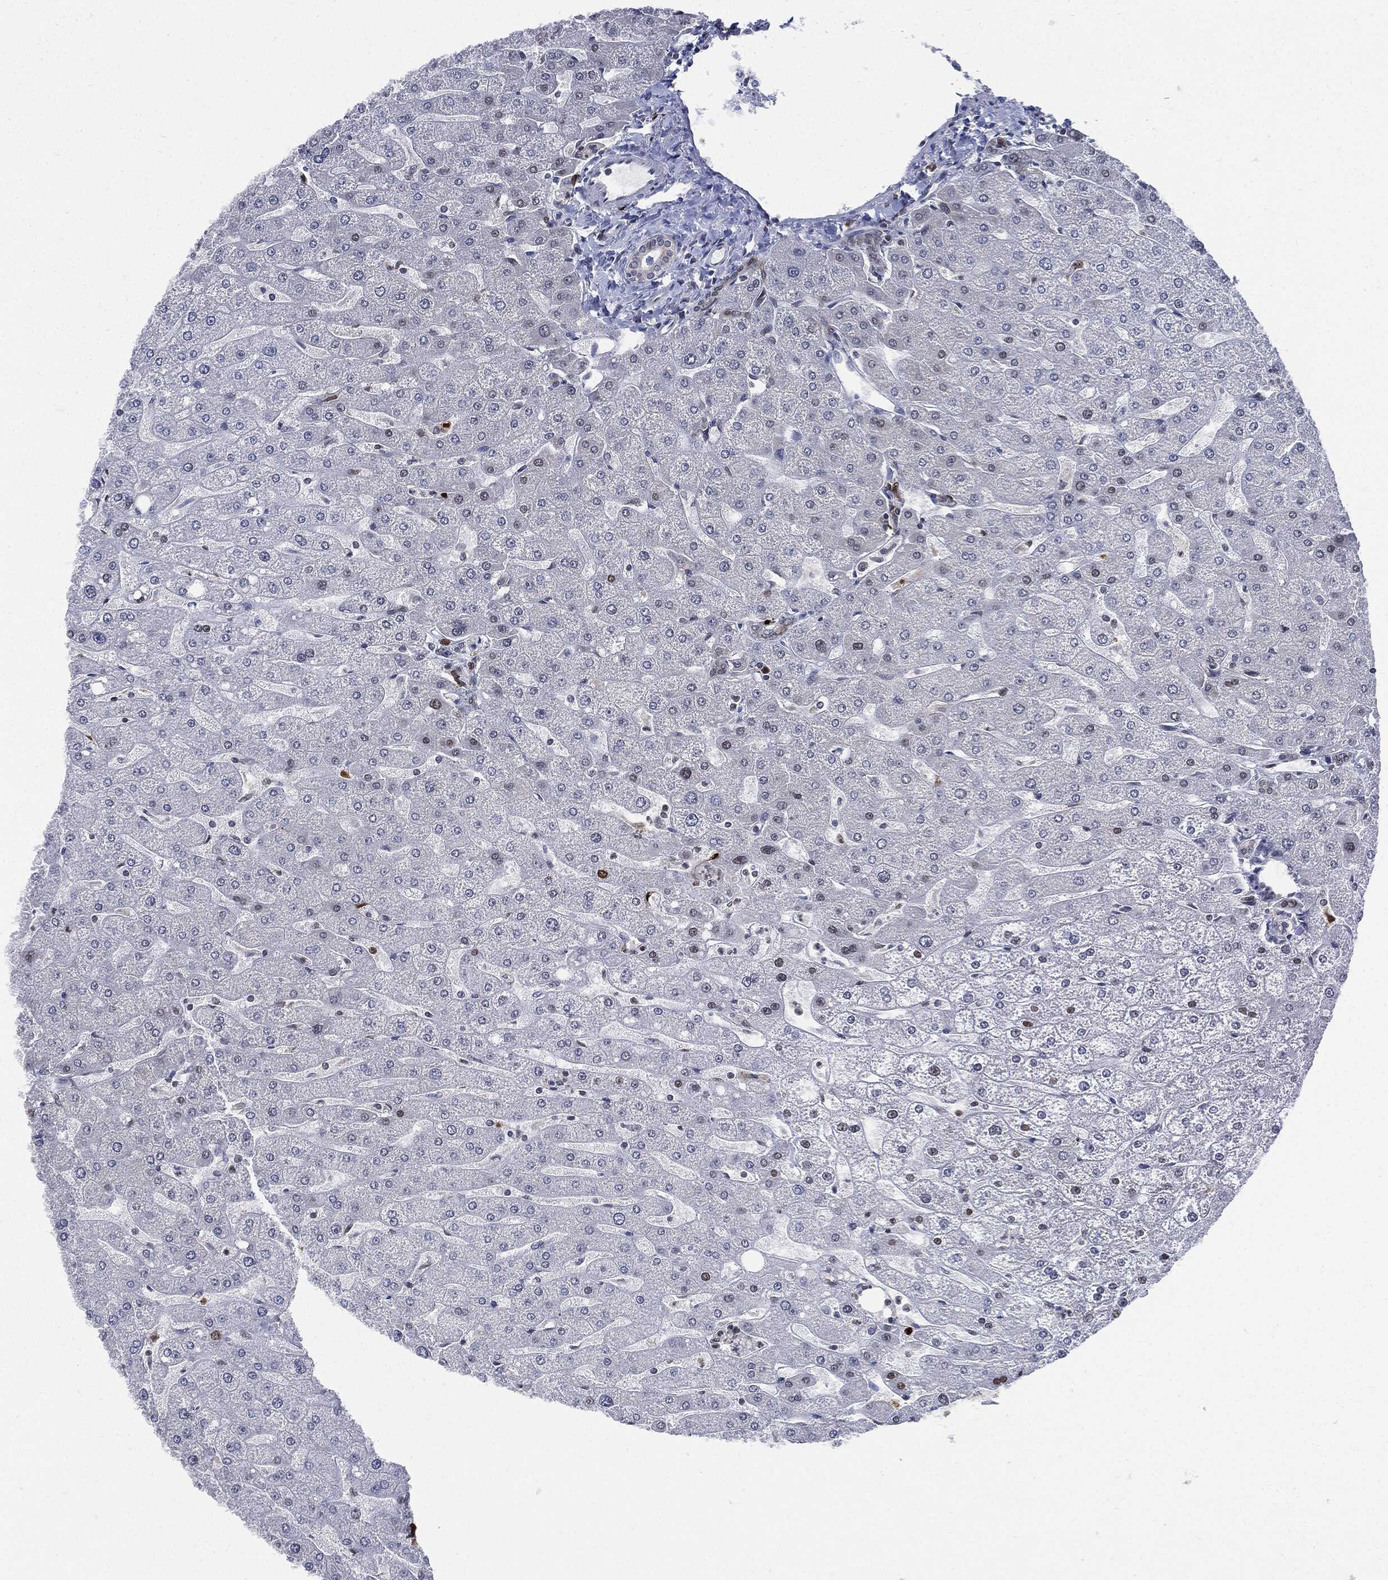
{"staining": {"intensity": "negative", "quantity": "none", "location": "none"}, "tissue": "liver", "cell_type": "Cholangiocytes", "image_type": "normal", "snomed": [{"axis": "morphology", "description": "Normal tissue, NOS"}, {"axis": "topography", "description": "Liver"}], "caption": "The image reveals no significant expression in cholangiocytes of liver. Brightfield microscopy of immunohistochemistry (IHC) stained with DAB (3,3'-diaminobenzidine) (brown) and hematoxylin (blue), captured at high magnification.", "gene": "PCNA", "patient": {"sex": "male", "age": 67}}